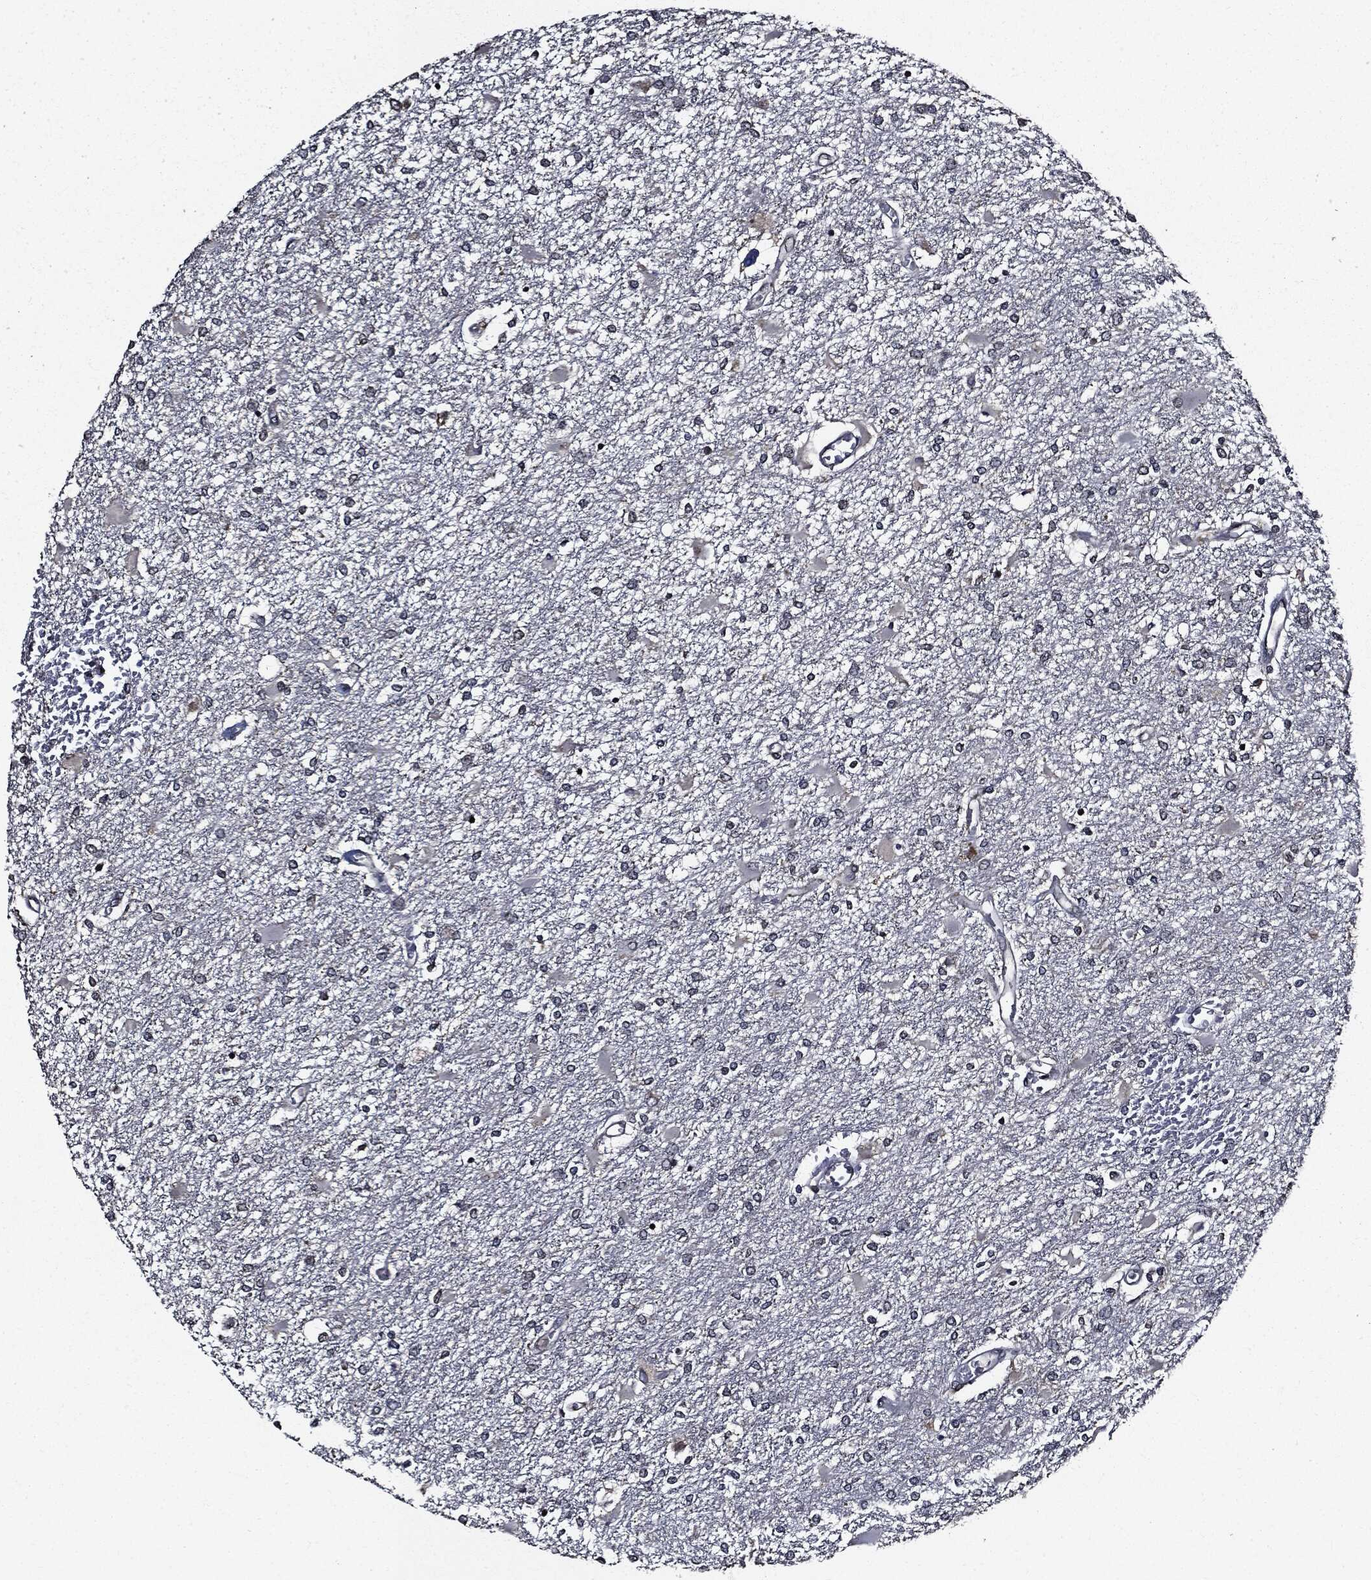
{"staining": {"intensity": "negative", "quantity": "none", "location": "none"}, "tissue": "glioma", "cell_type": "Tumor cells", "image_type": "cancer", "snomed": [{"axis": "morphology", "description": "Glioma, malignant, High grade"}, {"axis": "topography", "description": "Cerebral cortex"}], "caption": "This histopathology image is of glioma stained with immunohistochemistry (IHC) to label a protein in brown with the nuclei are counter-stained blue. There is no positivity in tumor cells.", "gene": "SUGT1", "patient": {"sex": "male", "age": 79}}